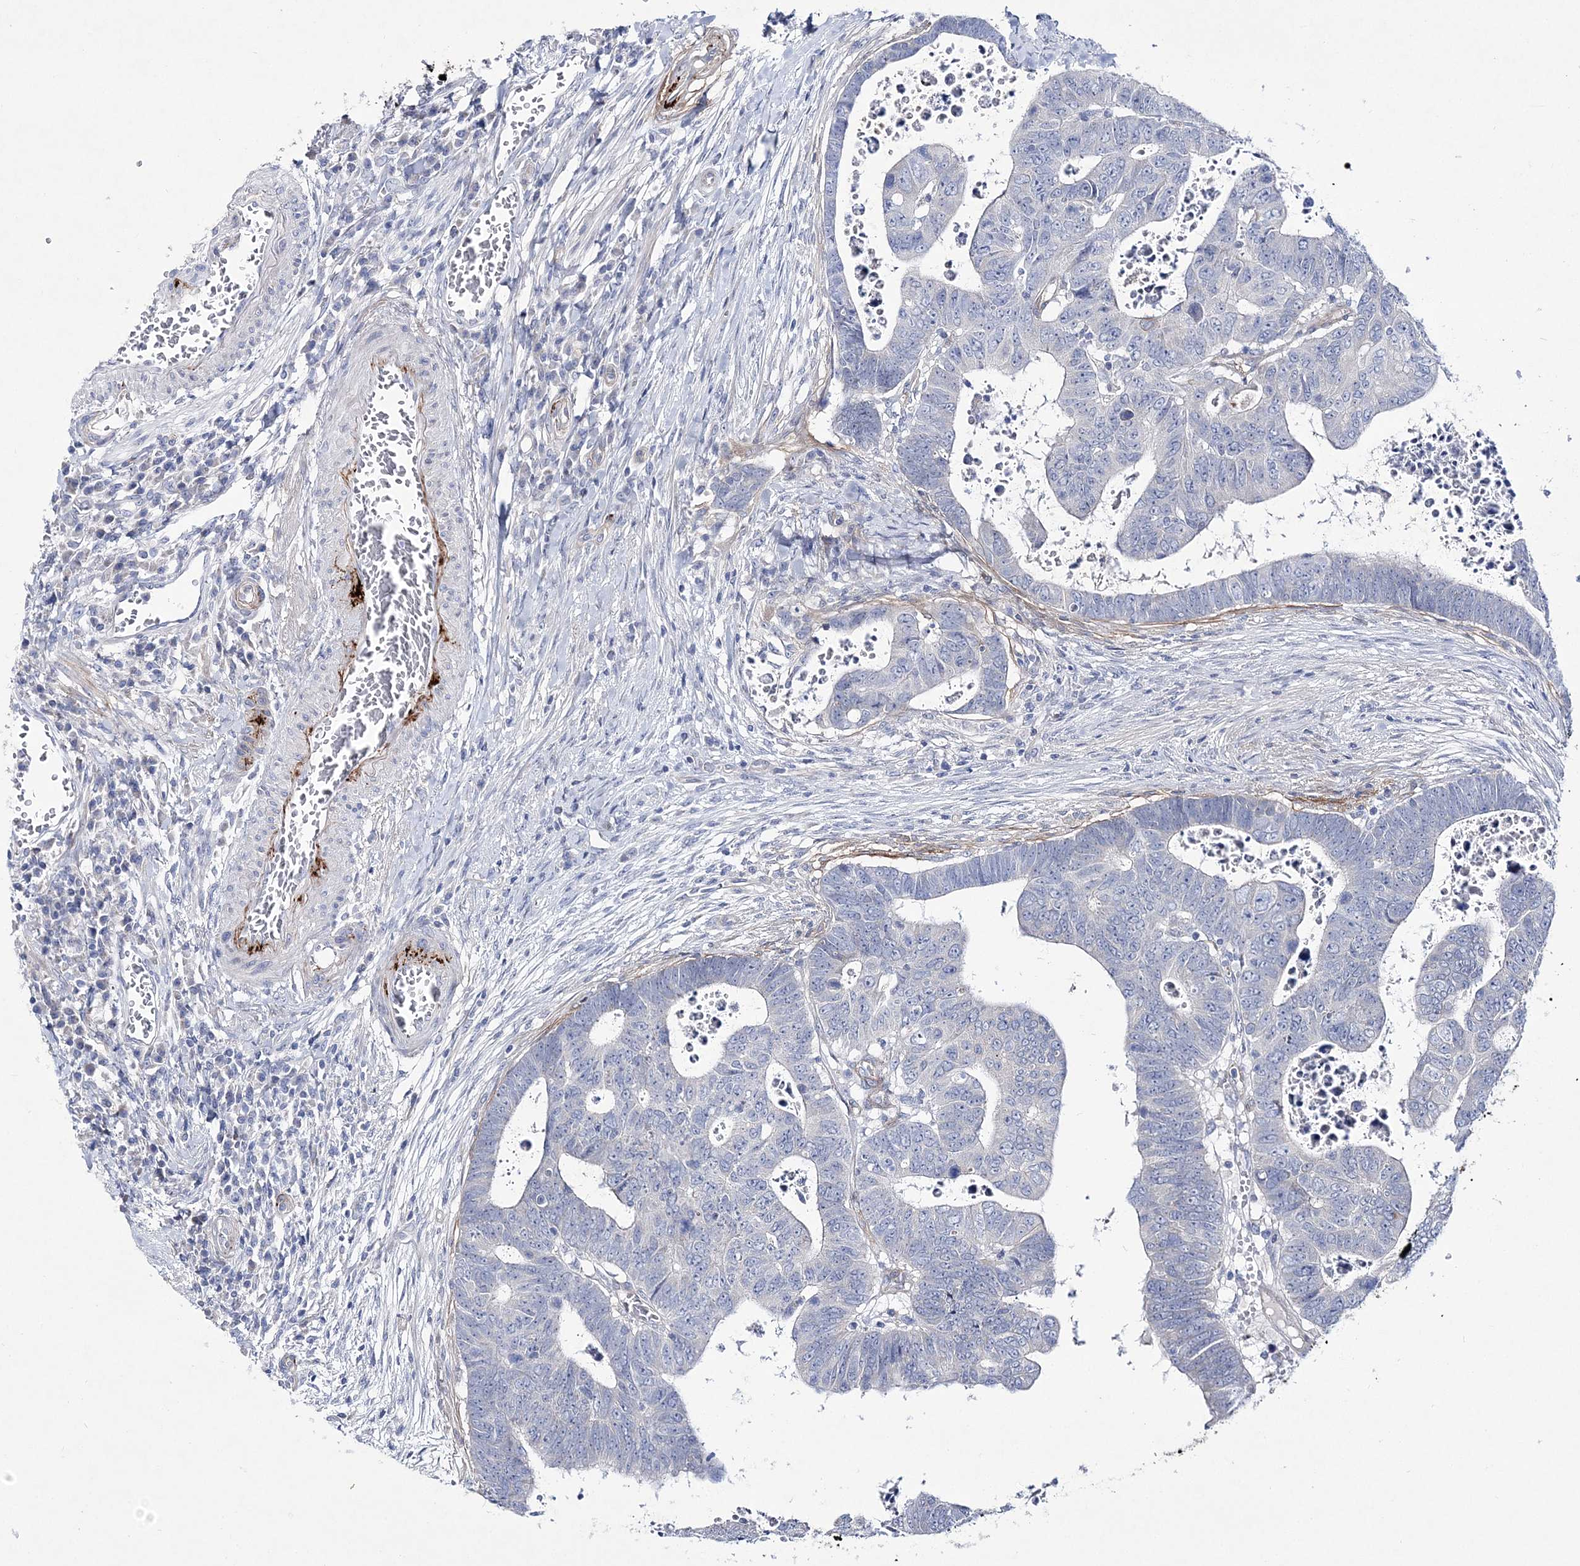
{"staining": {"intensity": "negative", "quantity": "none", "location": "none"}, "tissue": "colorectal cancer", "cell_type": "Tumor cells", "image_type": "cancer", "snomed": [{"axis": "morphology", "description": "Normal tissue, NOS"}, {"axis": "morphology", "description": "Adenocarcinoma, NOS"}, {"axis": "topography", "description": "Rectum"}], "caption": "A high-resolution image shows immunohistochemistry (IHC) staining of colorectal cancer (adenocarcinoma), which demonstrates no significant staining in tumor cells.", "gene": "ANO1", "patient": {"sex": "female", "age": 65}}